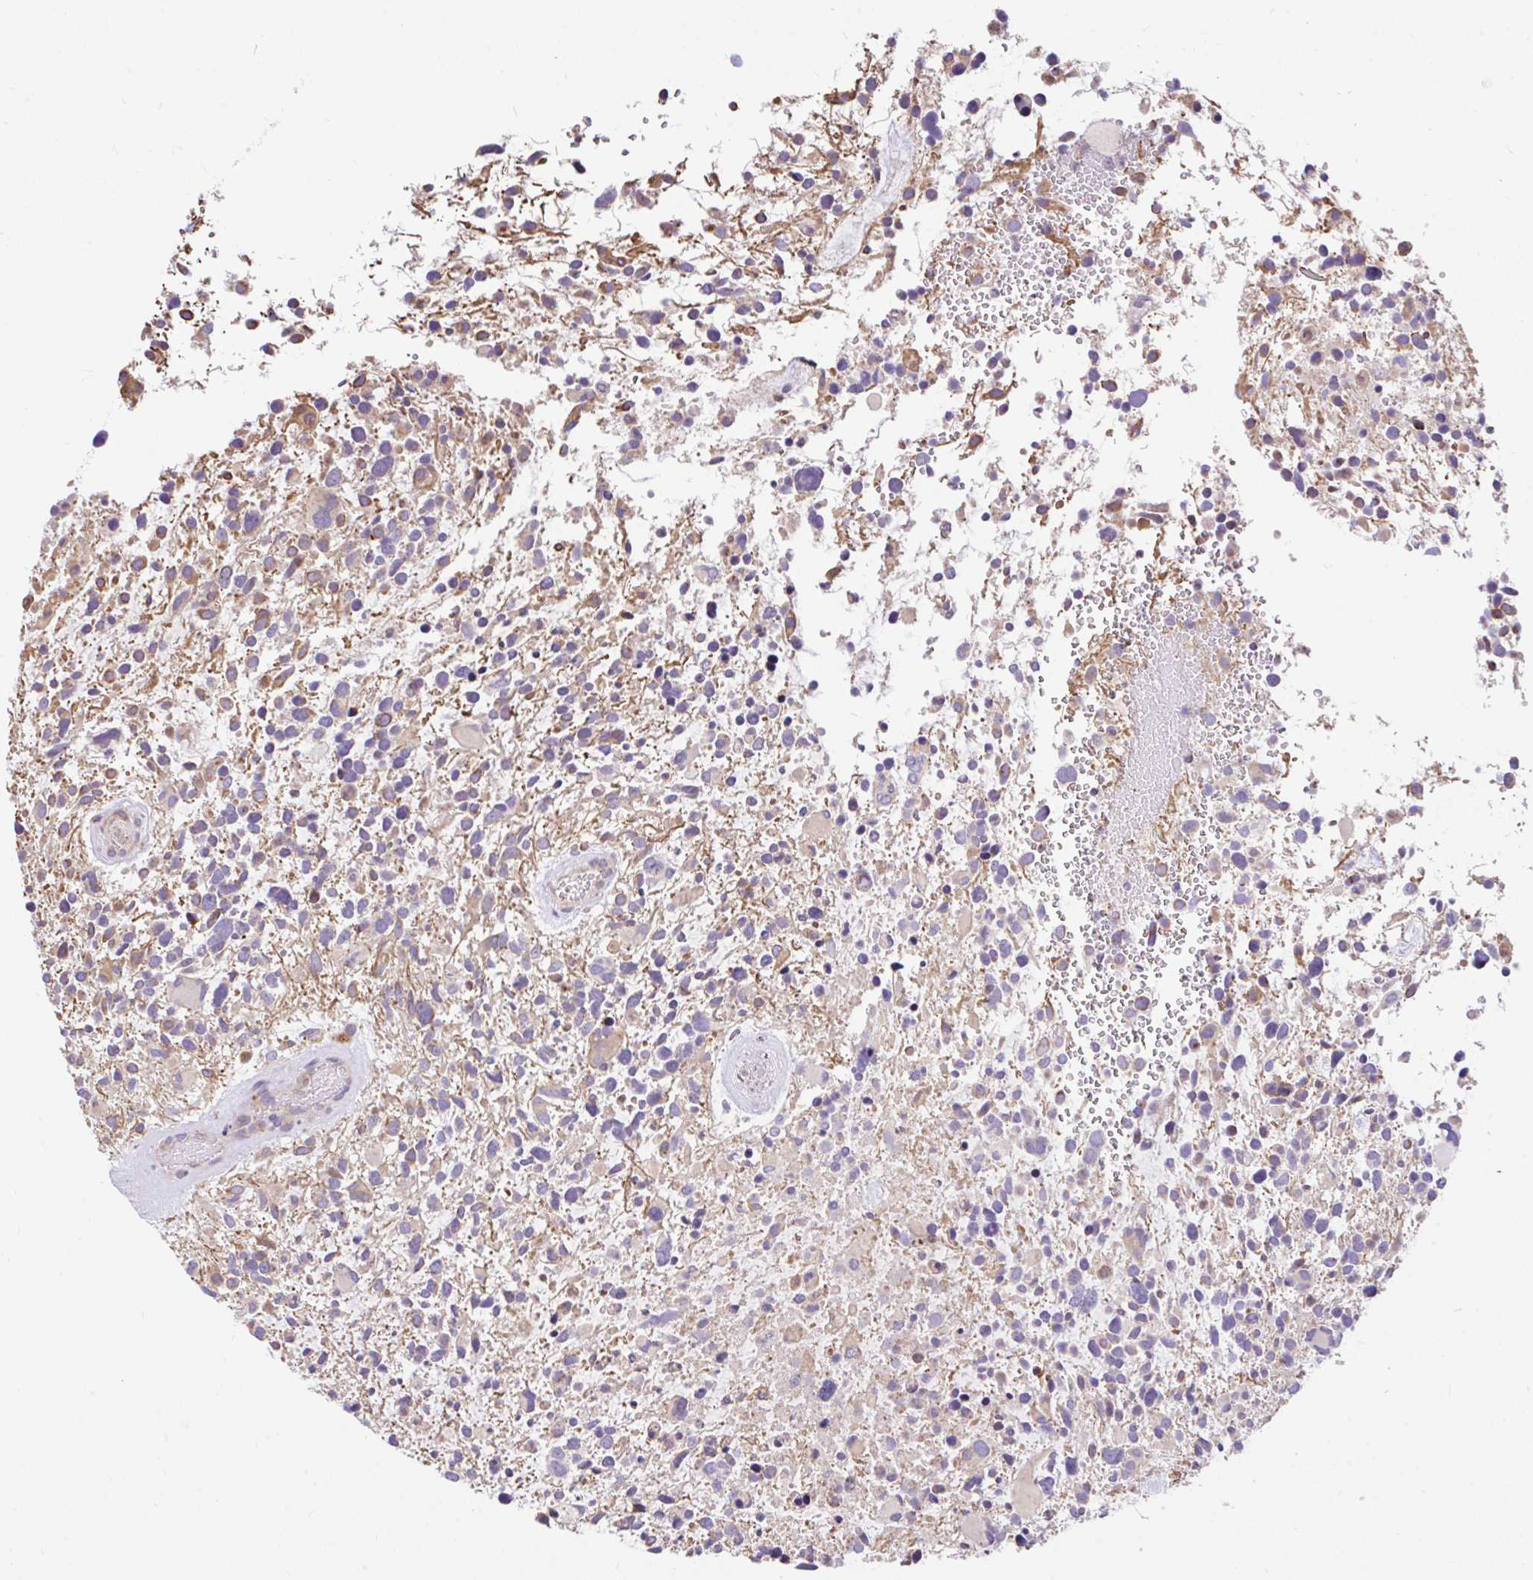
{"staining": {"intensity": "weak", "quantity": "<25%", "location": "cytoplasmic/membranous"}, "tissue": "glioma", "cell_type": "Tumor cells", "image_type": "cancer", "snomed": [{"axis": "morphology", "description": "Glioma, malignant, High grade"}, {"axis": "topography", "description": "Brain"}], "caption": "The immunohistochemistry (IHC) image has no significant expression in tumor cells of glioma tissue.", "gene": "RALBP1", "patient": {"sex": "female", "age": 11}}